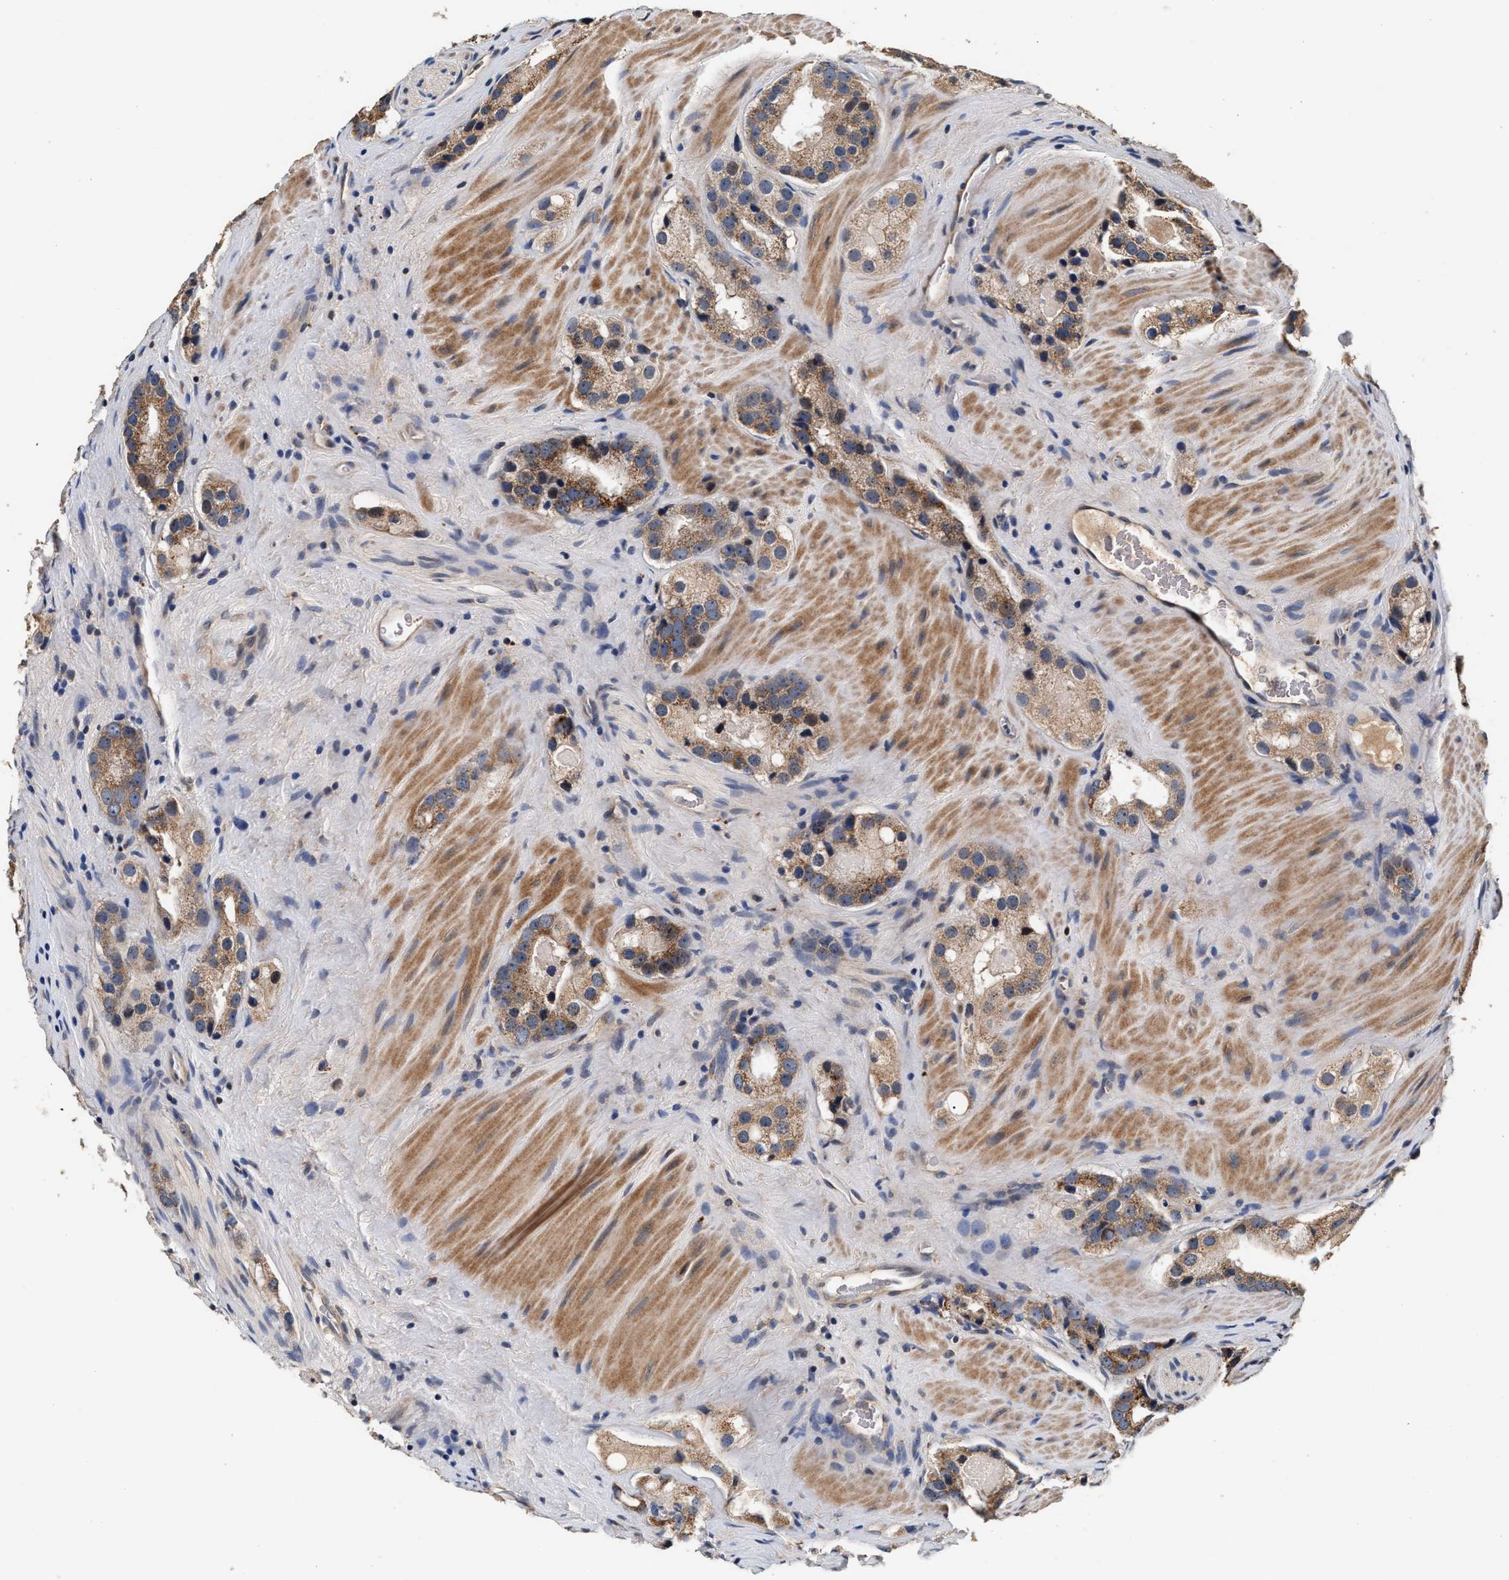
{"staining": {"intensity": "moderate", "quantity": ">75%", "location": "cytoplasmic/membranous"}, "tissue": "prostate cancer", "cell_type": "Tumor cells", "image_type": "cancer", "snomed": [{"axis": "morphology", "description": "Adenocarcinoma, High grade"}, {"axis": "topography", "description": "Prostate"}], "caption": "A high-resolution micrograph shows IHC staining of prostate cancer, which exhibits moderate cytoplasmic/membranous staining in about >75% of tumor cells.", "gene": "PTGR3", "patient": {"sex": "male", "age": 63}}